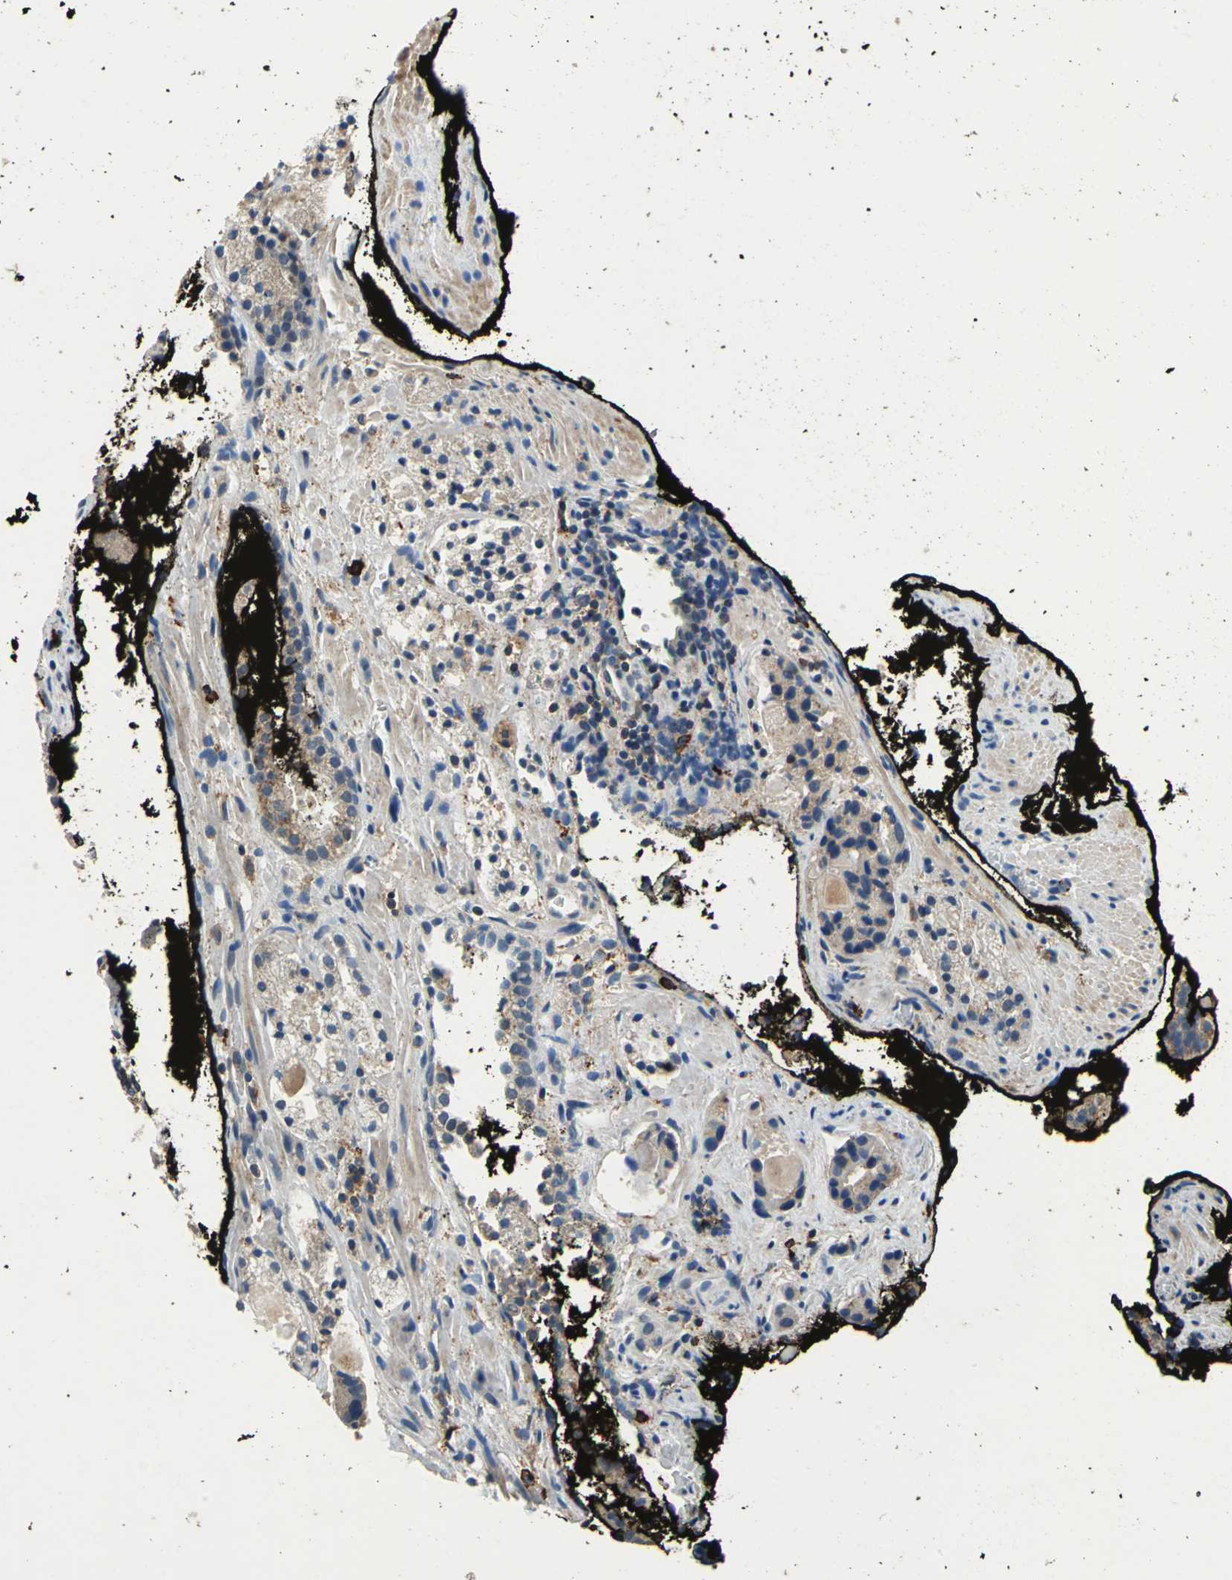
{"staining": {"intensity": "weak", "quantity": ">75%", "location": "cytoplasmic/membranous"}, "tissue": "prostate cancer", "cell_type": "Tumor cells", "image_type": "cancer", "snomed": [{"axis": "morphology", "description": "Adenocarcinoma, High grade"}, {"axis": "topography", "description": "Prostate"}], "caption": "Immunohistochemistry (IHC) staining of prostate adenocarcinoma (high-grade), which demonstrates low levels of weak cytoplasmic/membranous positivity in approximately >75% of tumor cells indicating weak cytoplasmic/membranous protein positivity. The staining was performed using DAB (brown) for protein detection and nuclei were counterstained in hematoxylin (blue).", "gene": "SLC19A2", "patient": {"sex": "male", "age": 58}}